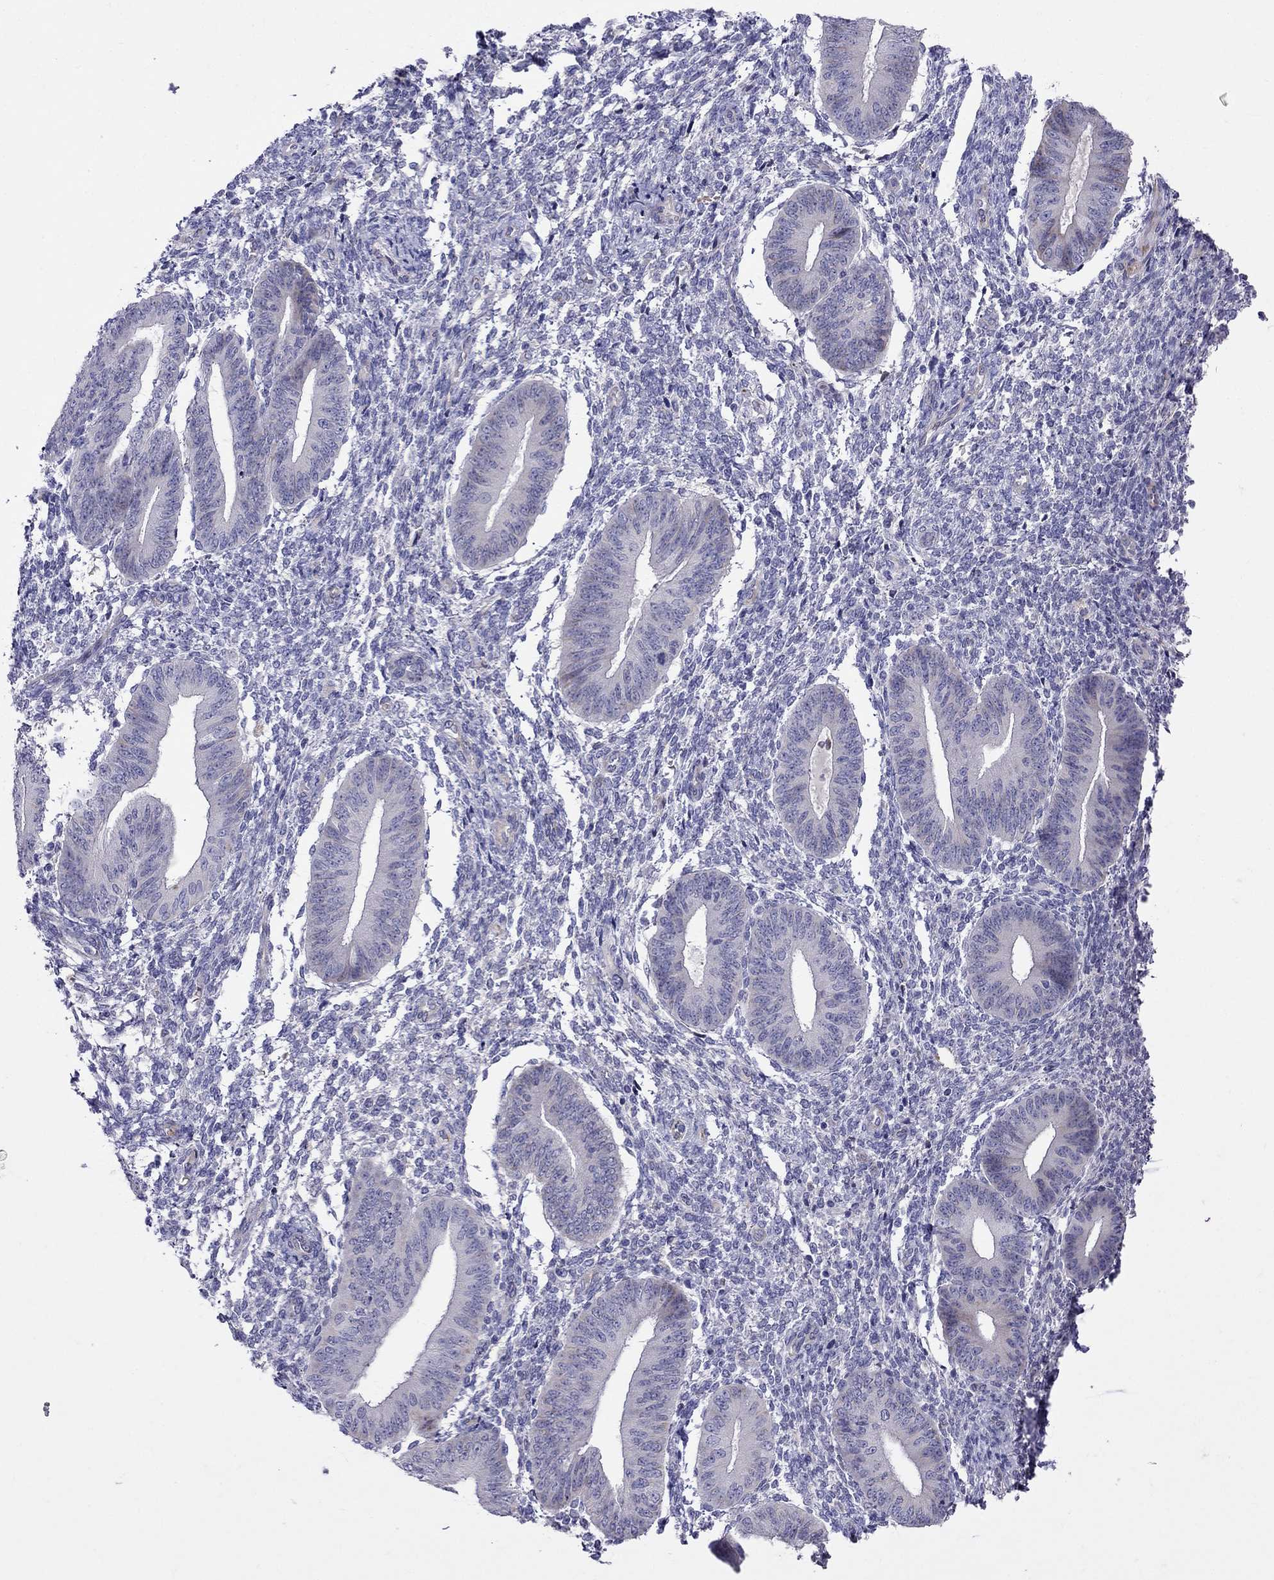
{"staining": {"intensity": "negative", "quantity": "none", "location": "none"}, "tissue": "endometrium", "cell_type": "Cells in endometrial stroma", "image_type": "normal", "snomed": [{"axis": "morphology", "description": "Normal tissue, NOS"}, {"axis": "topography", "description": "Endometrium"}], "caption": "Immunohistochemistry (IHC) photomicrograph of normal endometrium stained for a protein (brown), which displays no staining in cells in endometrial stroma. (IHC, brightfield microscopy, high magnification).", "gene": "SPINT4", "patient": {"sex": "female", "age": 47}}